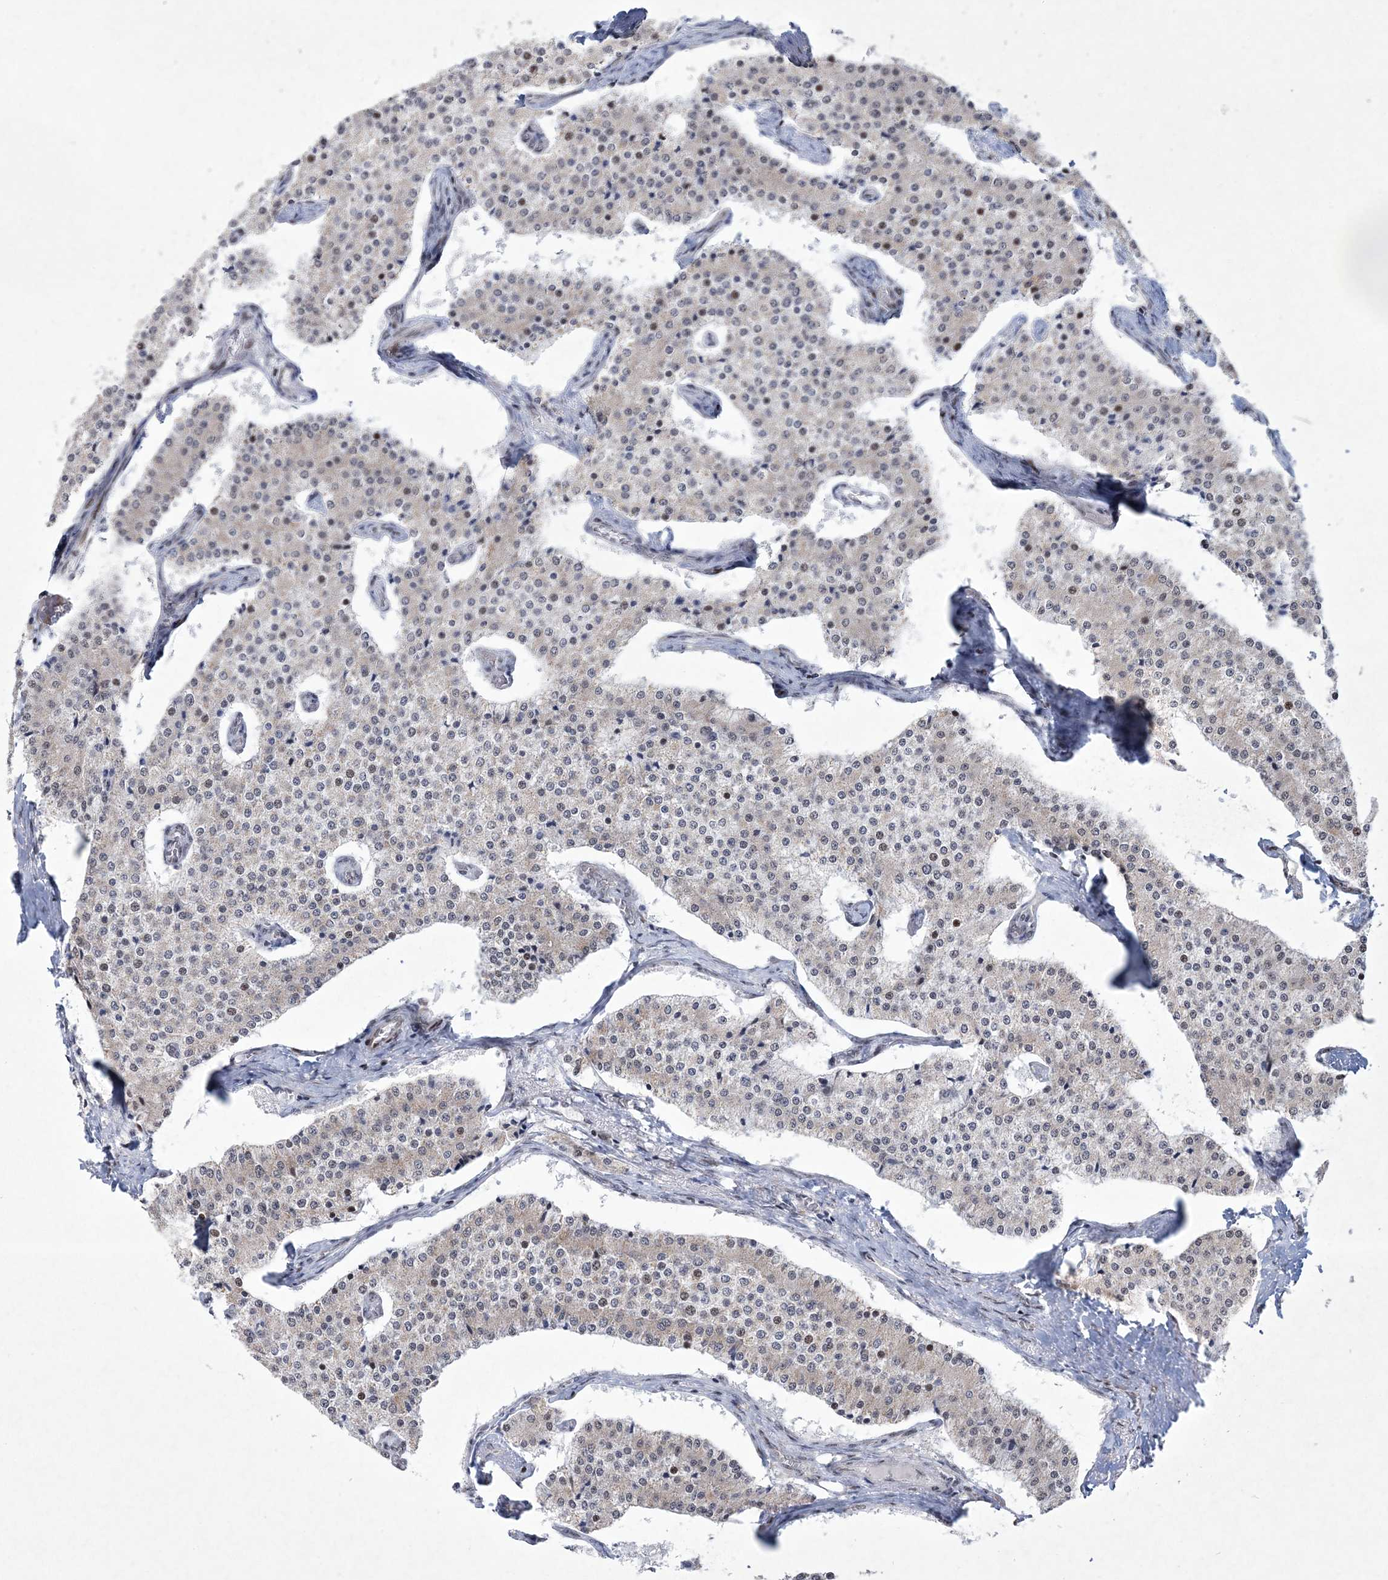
{"staining": {"intensity": "weak", "quantity": "<25%", "location": "nuclear"}, "tissue": "carcinoid", "cell_type": "Tumor cells", "image_type": "cancer", "snomed": [{"axis": "morphology", "description": "Carcinoid, malignant, NOS"}, {"axis": "topography", "description": "Colon"}], "caption": "This is a micrograph of immunohistochemistry staining of carcinoid (malignant), which shows no staining in tumor cells. Brightfield microscopy of immunohistochemistry stained with DAB (brown) and hematoxylin (blue), captured at high magnification.", "gene": "CES4A", "patient": {"sex": "female", "age": 52}}